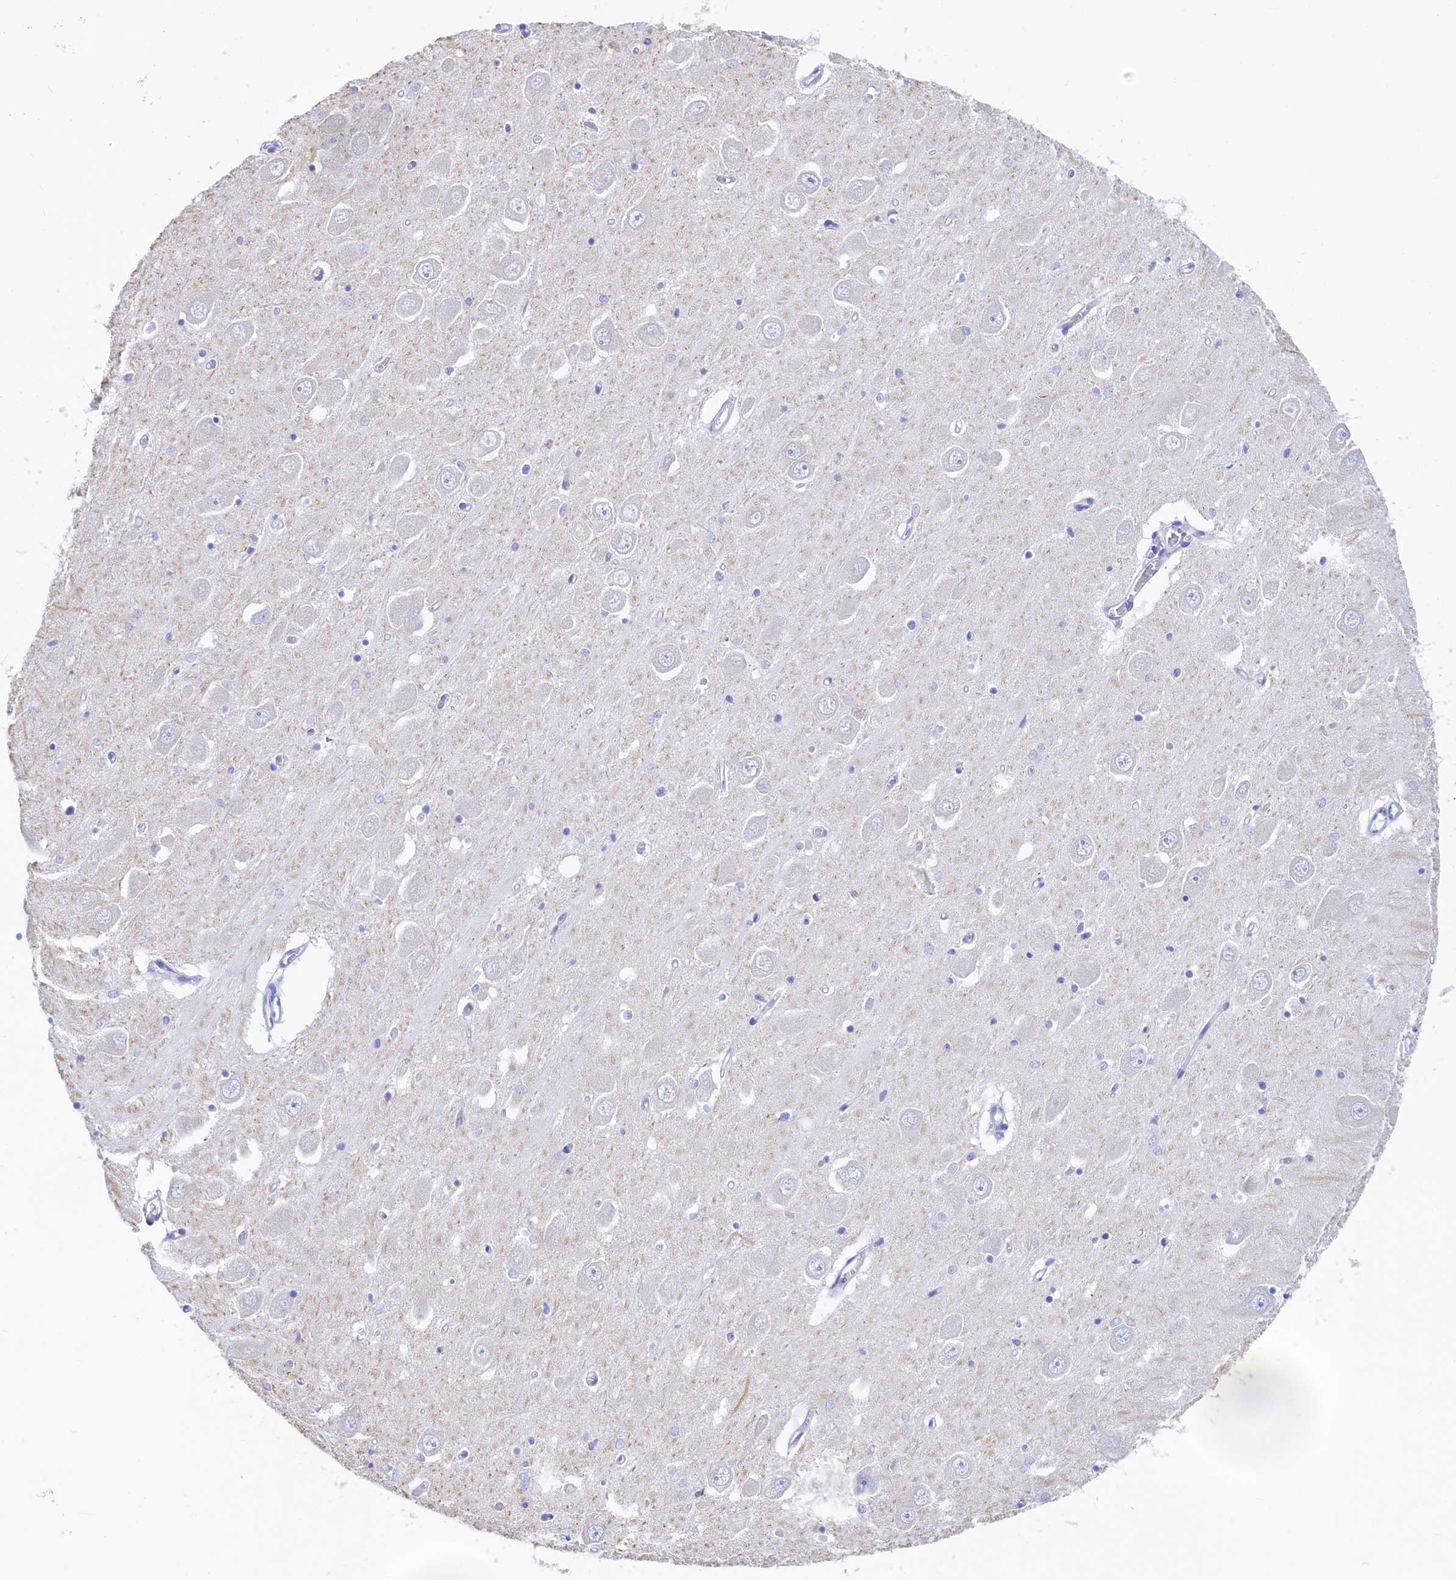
{"staining": {"intensity": "negative", "quantity": "none", "location": "none"}, "tissue": "hippocampus", "cell_type": "Glial cells", "image_type": "normal", "snomed": [{"axis": "morphology", "description": "Normal tissue, NOS"}, {"axis": "topography", "description": "Hippocampus"}], "caption": "A high-resolution photomicrograph shows immunohistochemistry (IHC) staining of benign hippocampus, which reveals no significant expression in glial cells.", "gene": "TRIM10", "patient": {"sex": "male", "age": 70}}